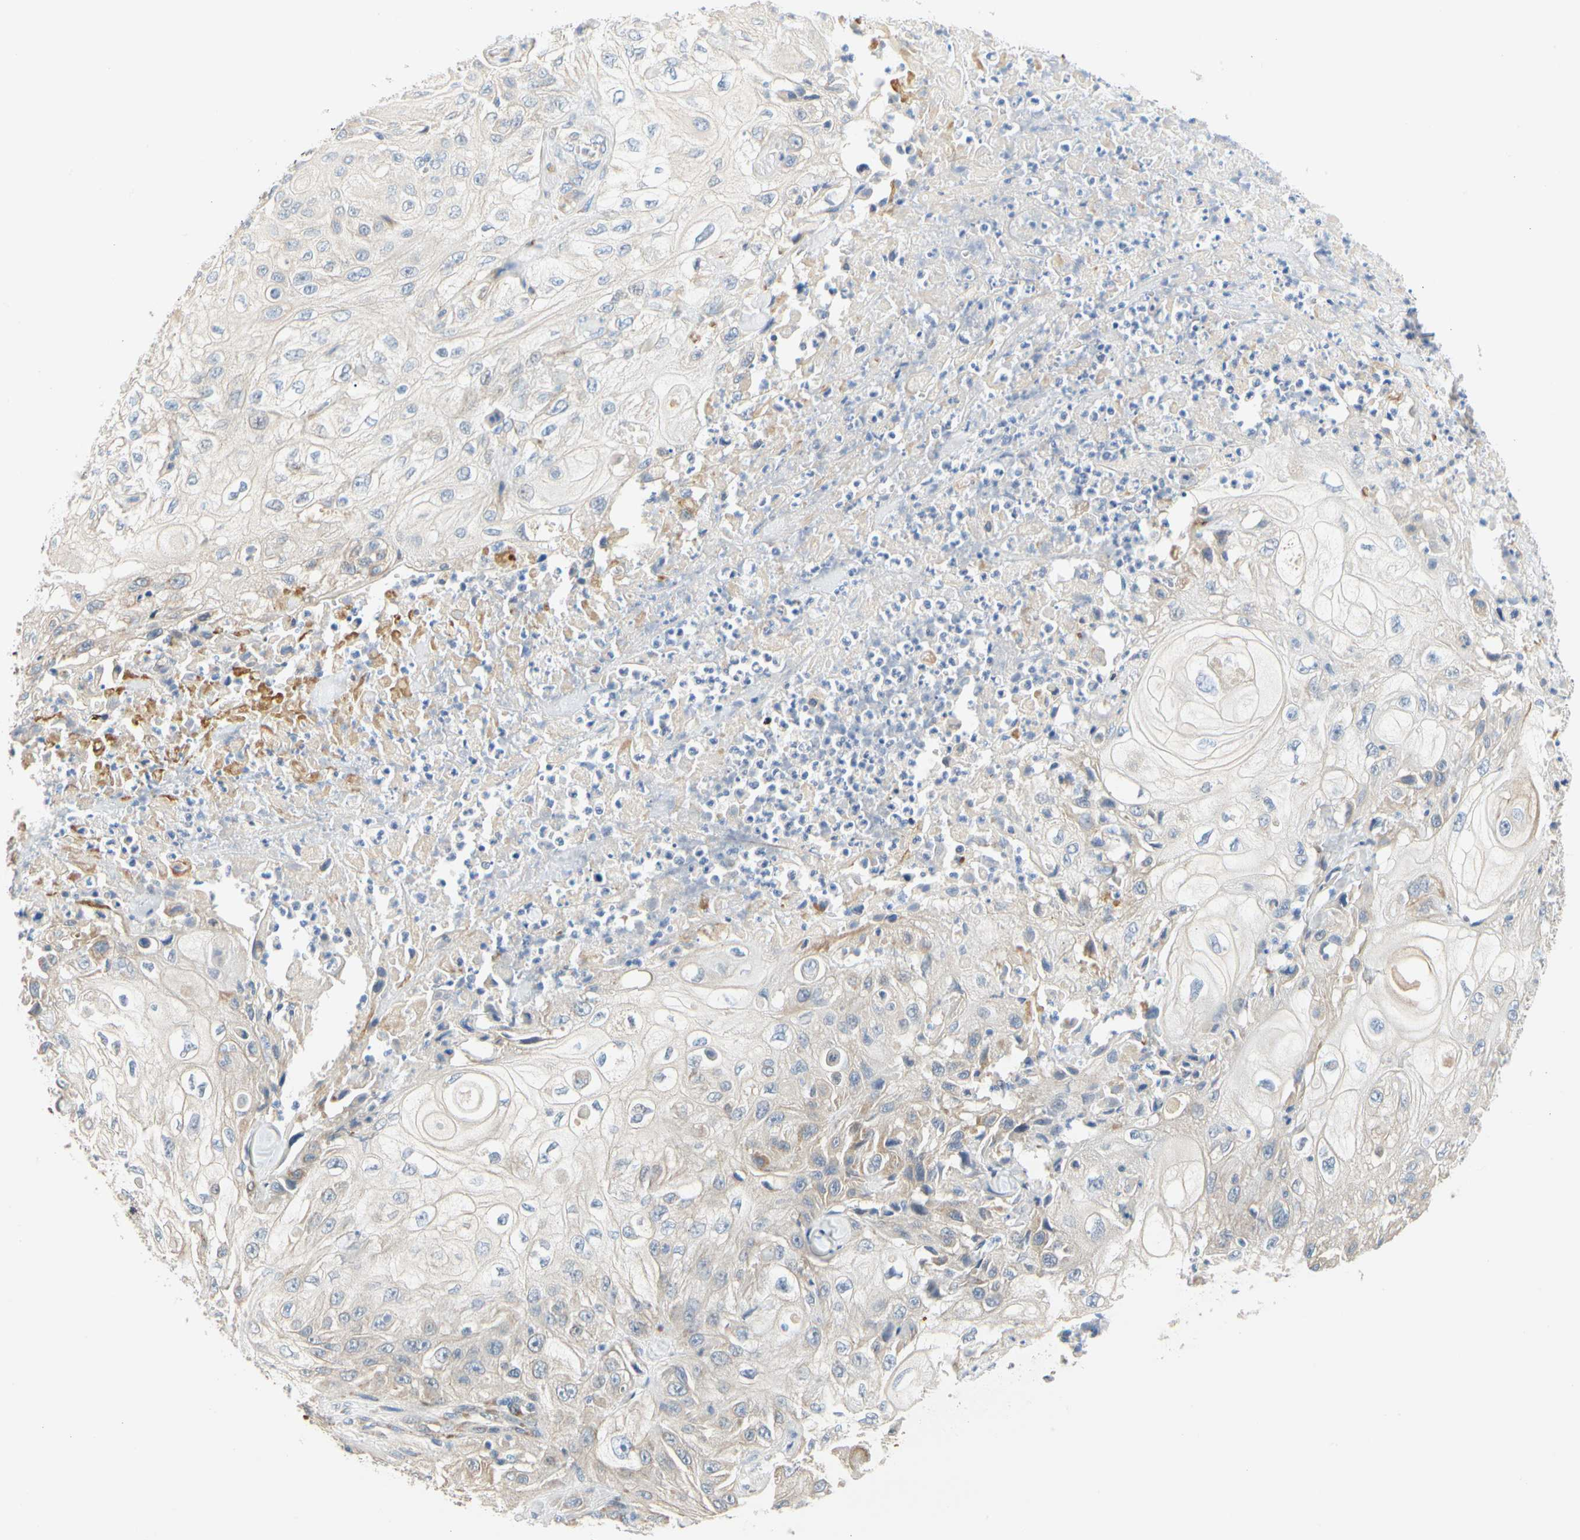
{"staining": {"intensity": "weak", "quantity": "<25%", "location": "cytoplasmic/membranous"}, "tissue": "skin cancer", "cell_type": "Tumor cells", "image_type": "cancer", "snomed": [{"axis": "morphology", "description": "Squamous cell carcinoma, NOS"}, {"axis": "morphology", "description": "Squamous cell carcinoma, metastatic, NOS"}, {"axis": "topography", "description": "Skin"}, {"axis": "topography", "description": "Lymph node"}], "caption": "IHC image of squamous cell carcinoma (skin) stained for a protein (brown), which demonstrates no expression in tumor cells.", "gene": "ZNF236", "patient": {"sex": "male", "age": 75}}